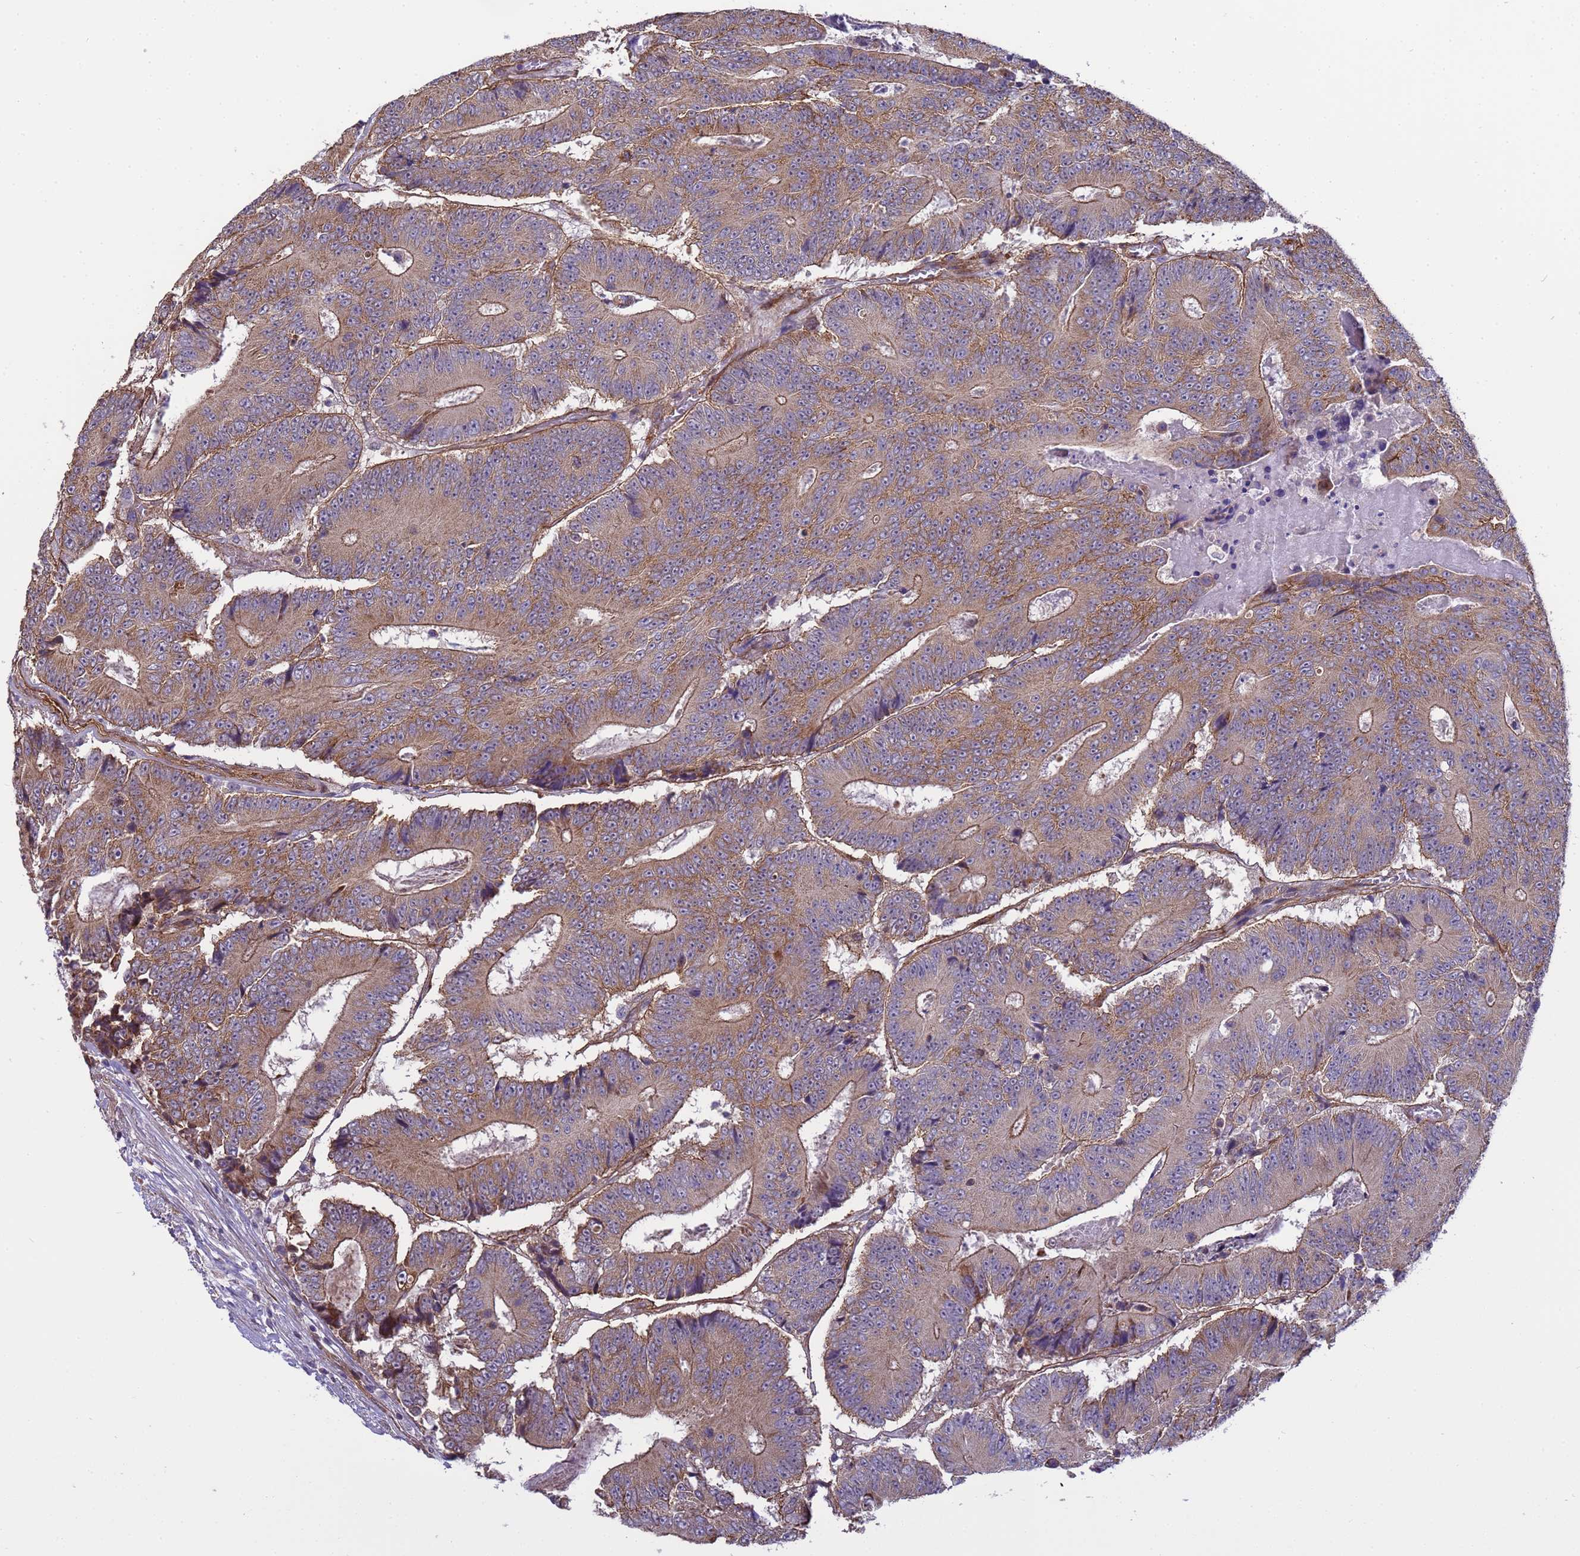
{"staining": {"intensity": "weak", "quantity": ">75%", "location": "cytoplasmic/membranous"}, "tissue": "colorectal cancer", "cell_type": "Tumor cells", "image_type": "cancer", "snomed": [{"axis": "morphology", "description": "Adenocarcinoma, NOS"}, {"axis": "topography", "description": "Colon"}], "caption": "The histopathology image exhibits staining of colorectal cancer (adenocarcinoma), revealing weak cytoplasmic/membranous protein staining (brown color) within tumor cells.", "gene": "ITGB4", "patient": {"sex": "male", "age": 83}}